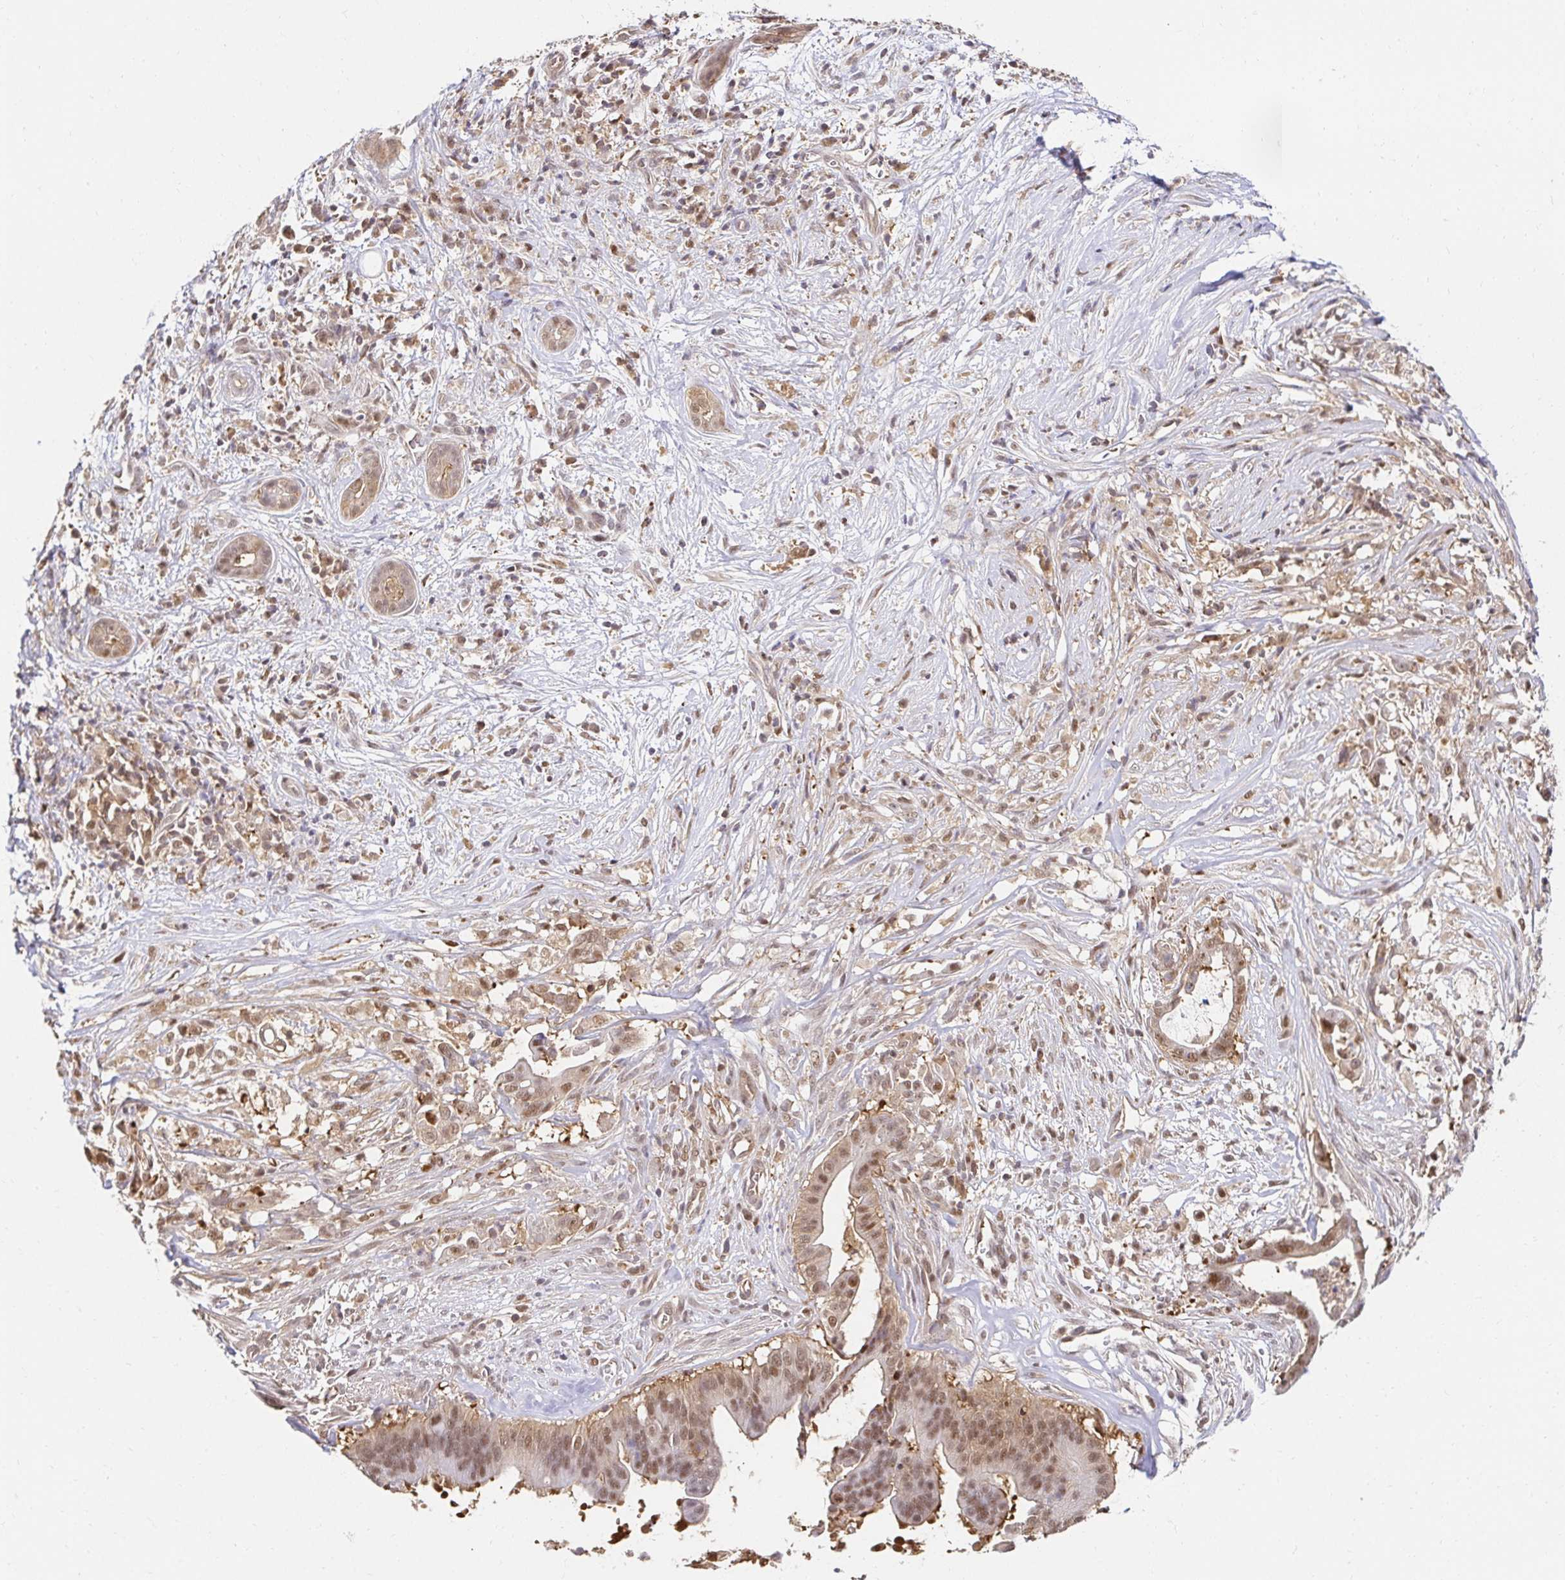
{"staining": {"intensity": "moderate", "quantity": ">75%", "location": "cytoplasmic/membranous,nuclear"}, "tissue": "pancreatic cancer", "cell_type": "Tumor cells", "image_type": "cancer", "snomed": [{"axis": "morphology", "description": "Adenocarcinoma, NOS"}, {"axis": "topography", "description": "Pancreas"}], "caption": "Immunohistochemistry histopathology image of human pancreatic cancer stained for a protein (brown), which exhibits medium levels of moderate cytoplasmic/membranous and nuclear positivity in about >75% of tumor cells.", "gene": "PSMA4", "patient": {"sex": "male", "age": 61}}